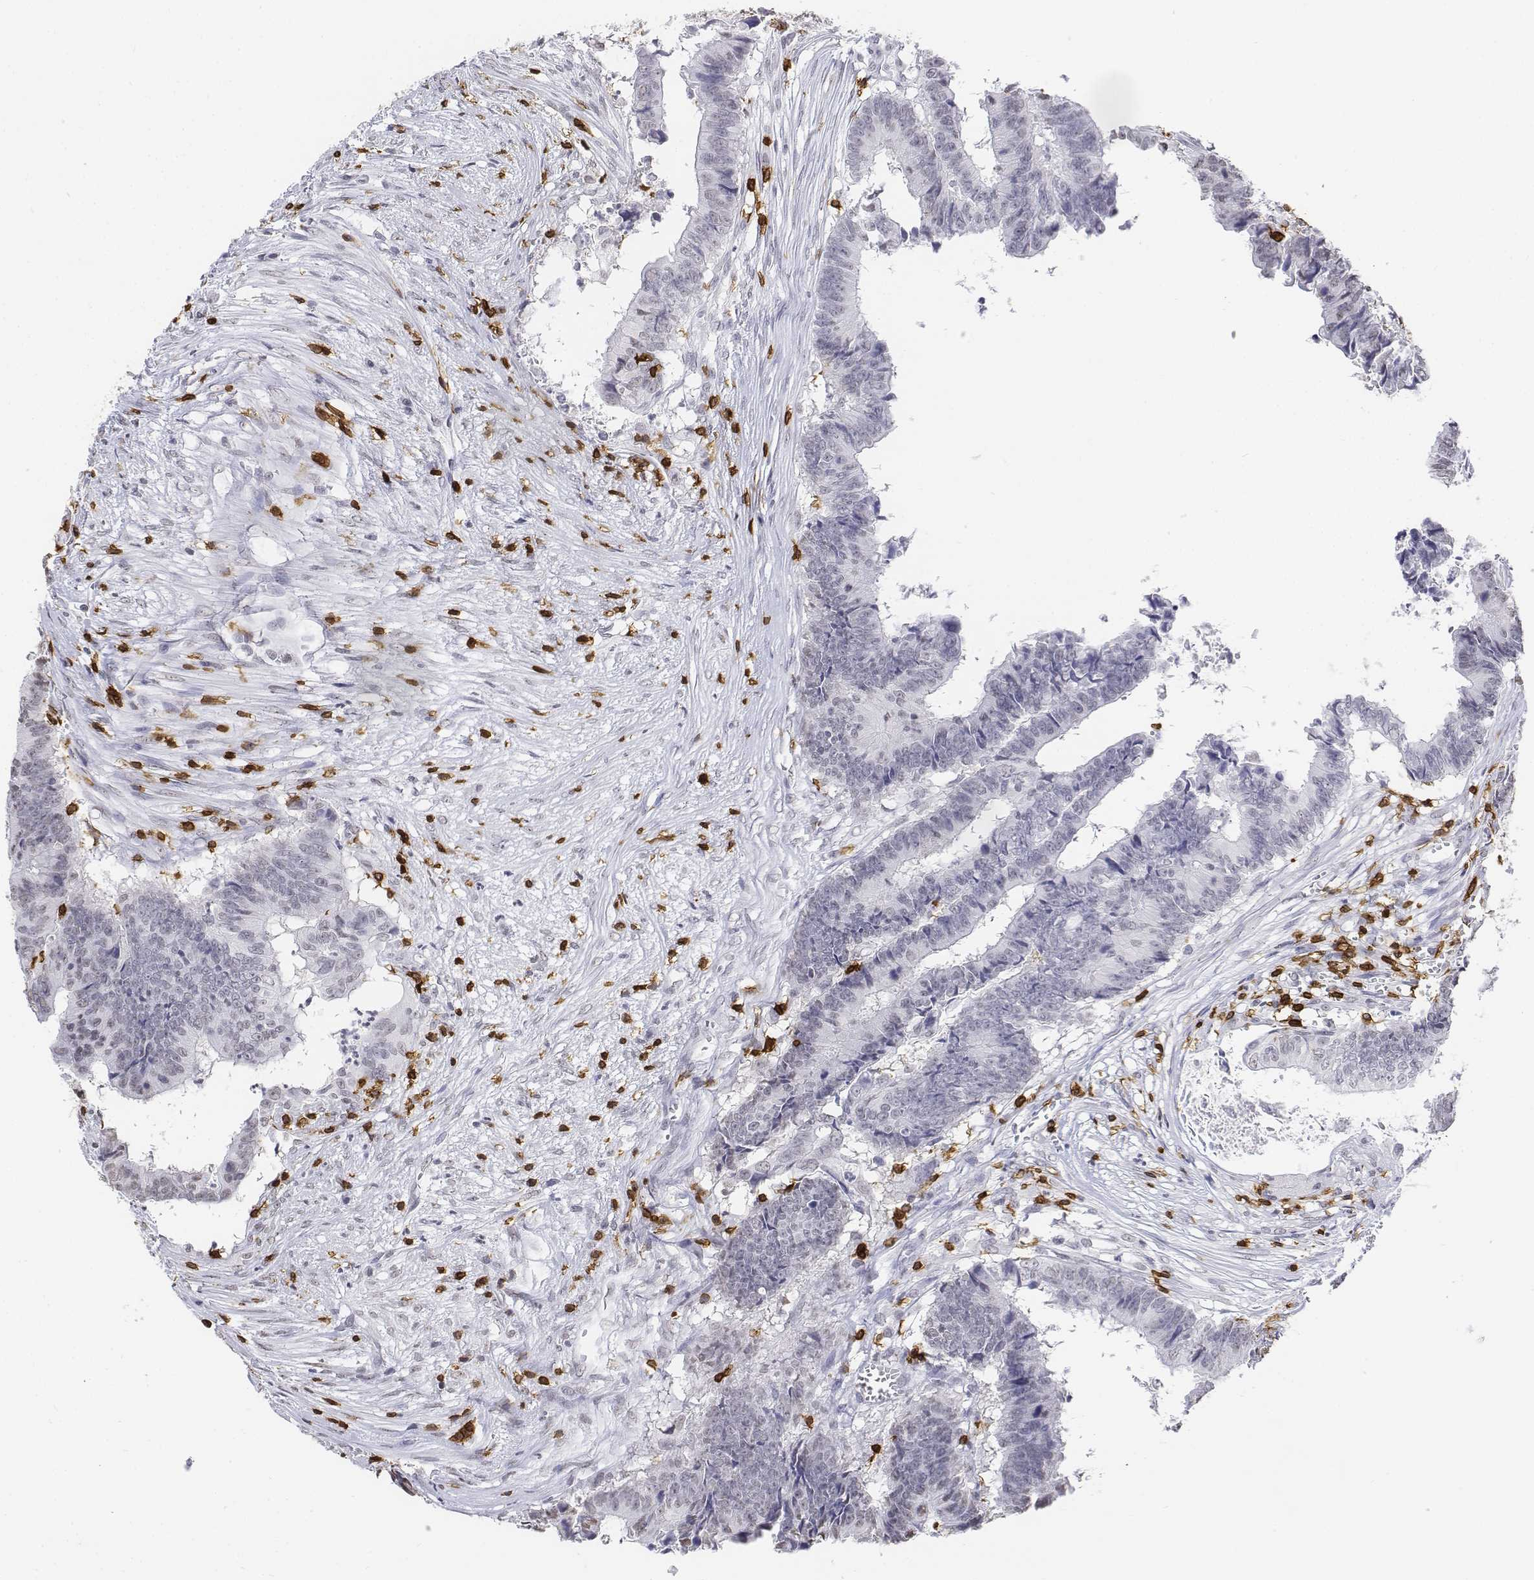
{"staining": {"intensity": "negative", "quantity": "none", "location": "none"}, "tissue": "colorectal cancer", "cell_type": "Tumor cells", "image_type": "cancer", "snomed": [{"axis": "morphology", "description": "Adenocarcinoma, NOS"}, {"axis": "topography", "description": "Colon"}], "caption": "Colorectal cancer (adenocarcinoma) was stained to show a protein in brown. There is no significant positivity in tumor cells.", "gene": "CD3E", "patient": {"sex": "female", "age": 82}}